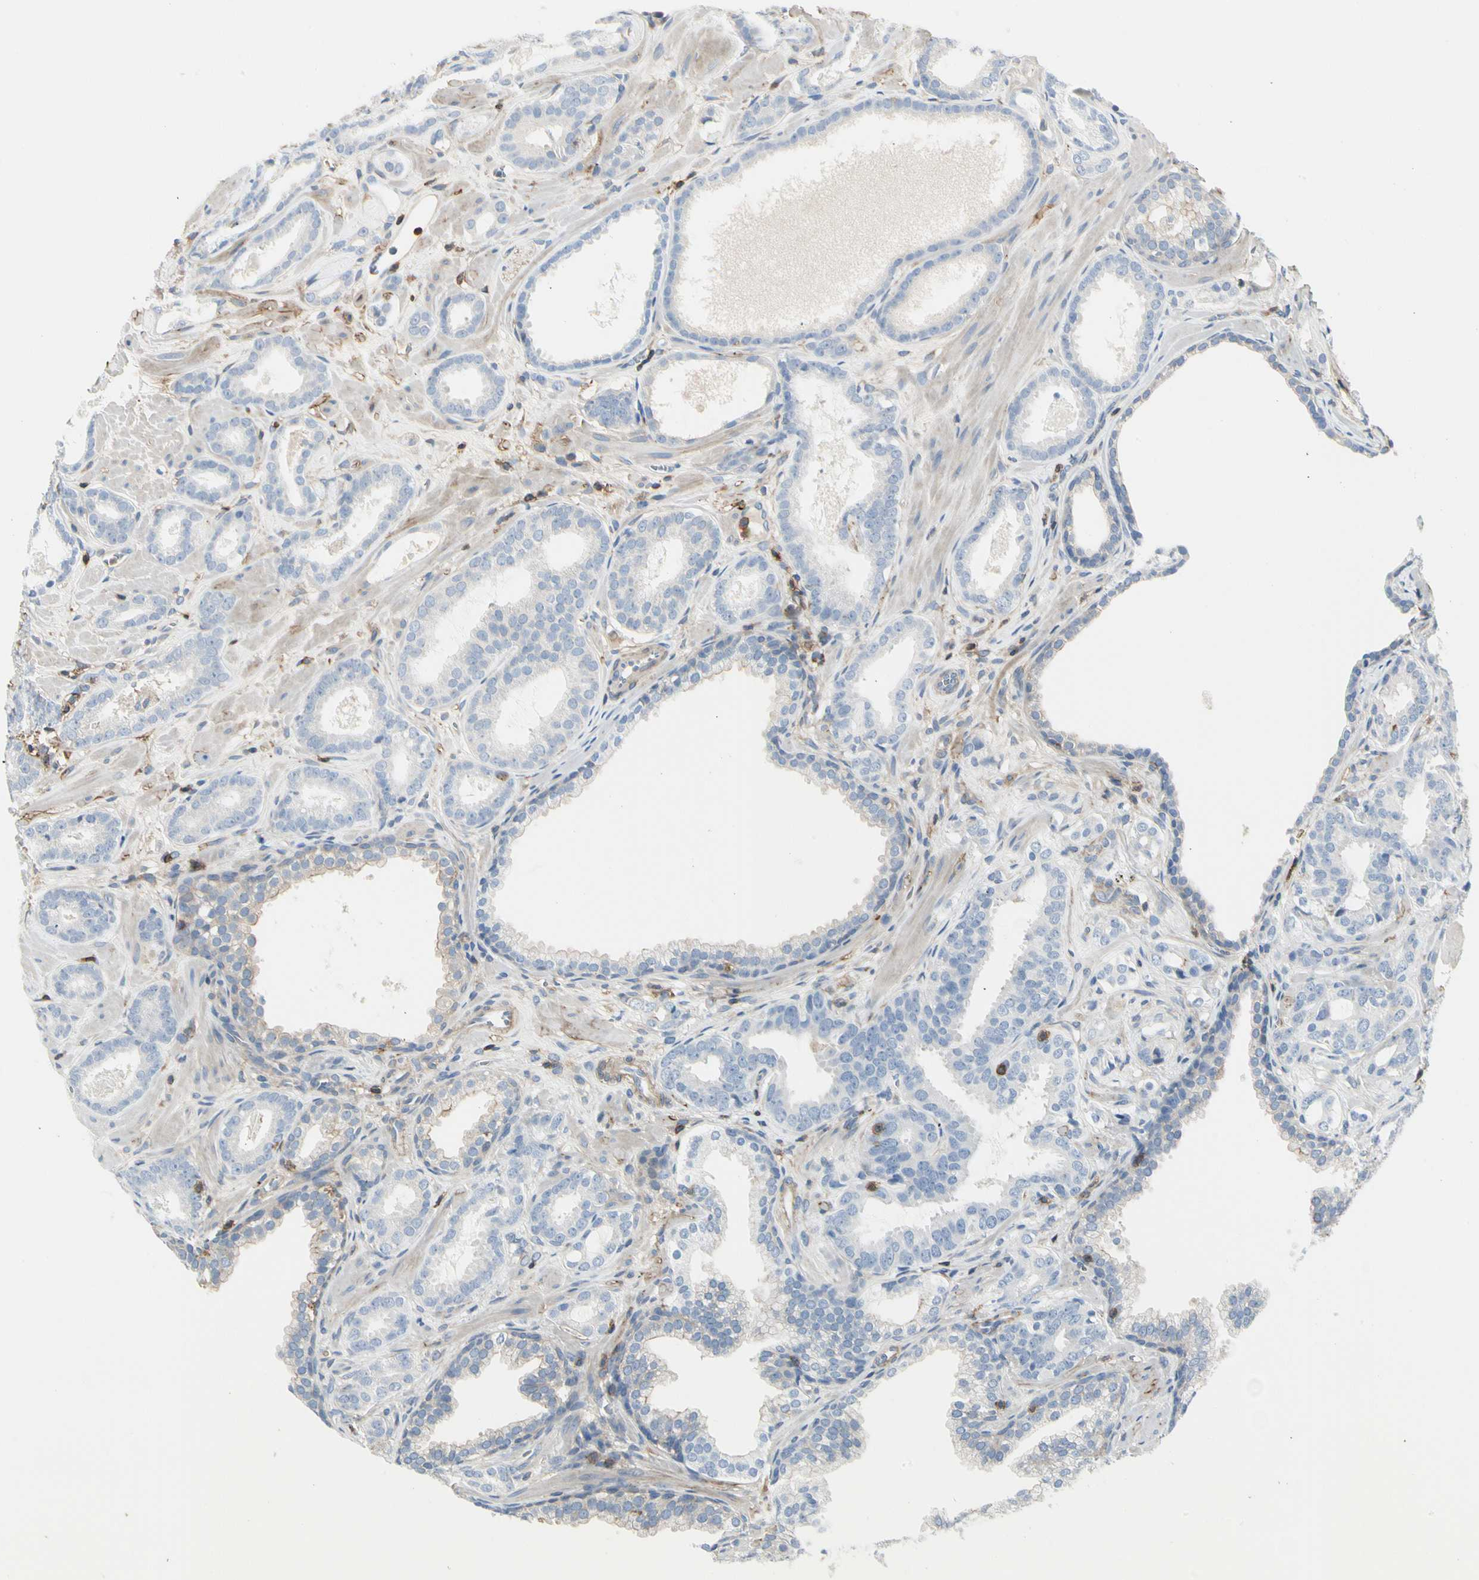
{"staining": {"intensity": "weak", "quantity": "<25%", "location": "cytoplasmic/membranous"}, "tissue": "prostate cancer", "cell_type": "Tumor cells", "image_type": "cancer", "snomed": [{"axis": "morphology", "description": "Adenocarcinoma, Low grade"}, {"axis": "topography", "description": "Prostate"}], "caption": "The image demonstrates no staining of tumor cells in prostate adenocarcinoma (low-grade).", "gene": "CLEC2B", "patient": {"sex": "male", "age": 57}}